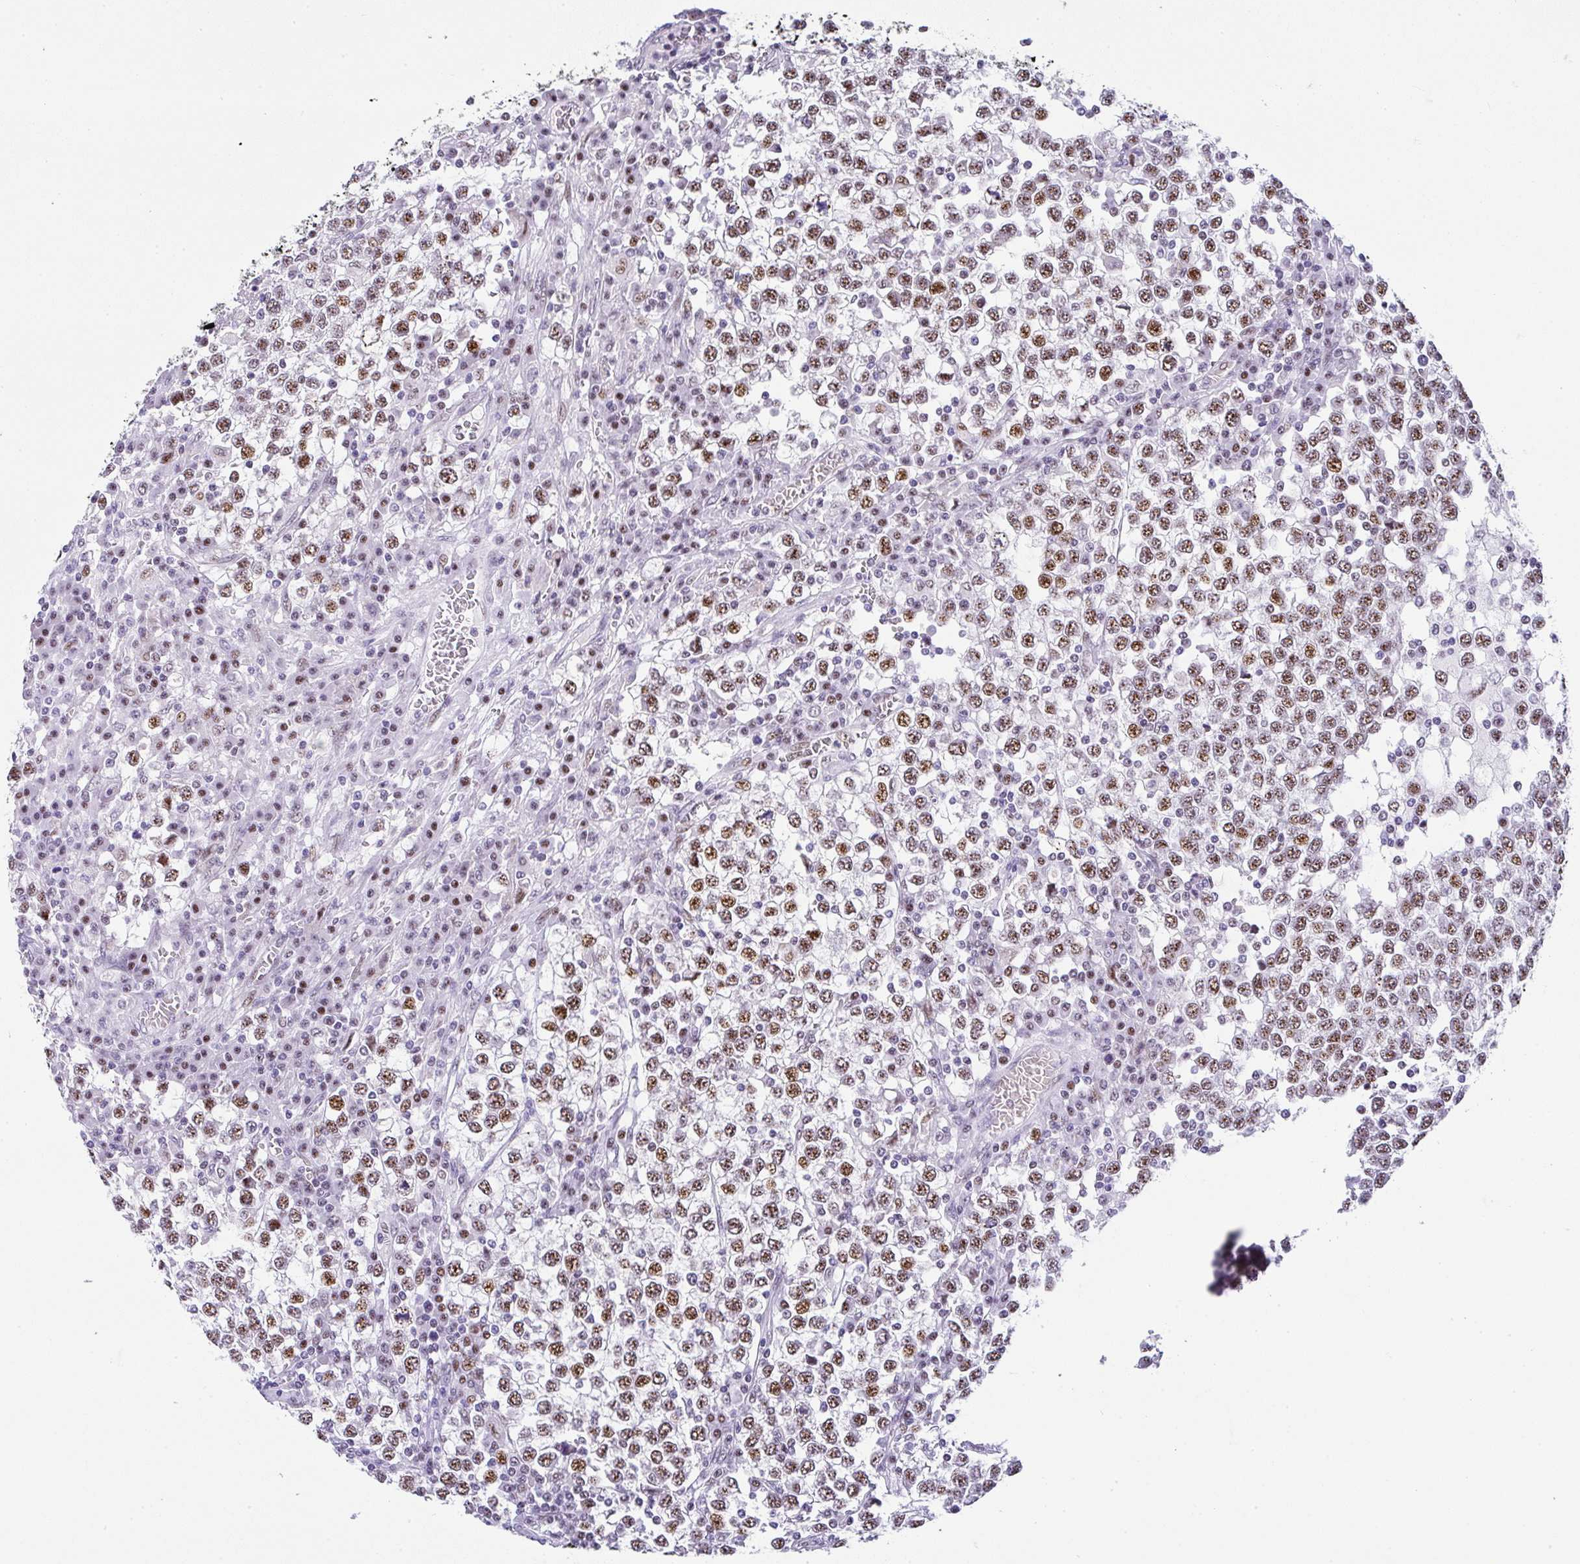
{"staining": {"intensity": "moderate", "quantity": ">75%", "location": "nuclear"}, "tissue": "testis cancer", "cell_type": "Tumor cells", "image_type": "cancer", "snomed": [{"axis": "morphology", "description": "Seminoma, NOS"}, {"axis": "topography", "description": "Testis"}], "caption": "Immunohistochemistry of seminoma (testis) demonstrates medium levels of moderate nuclear expression in about >75% of tumor cells.", "gene": "NR1D2", "patient": {"sex": "male", "age": 65}}